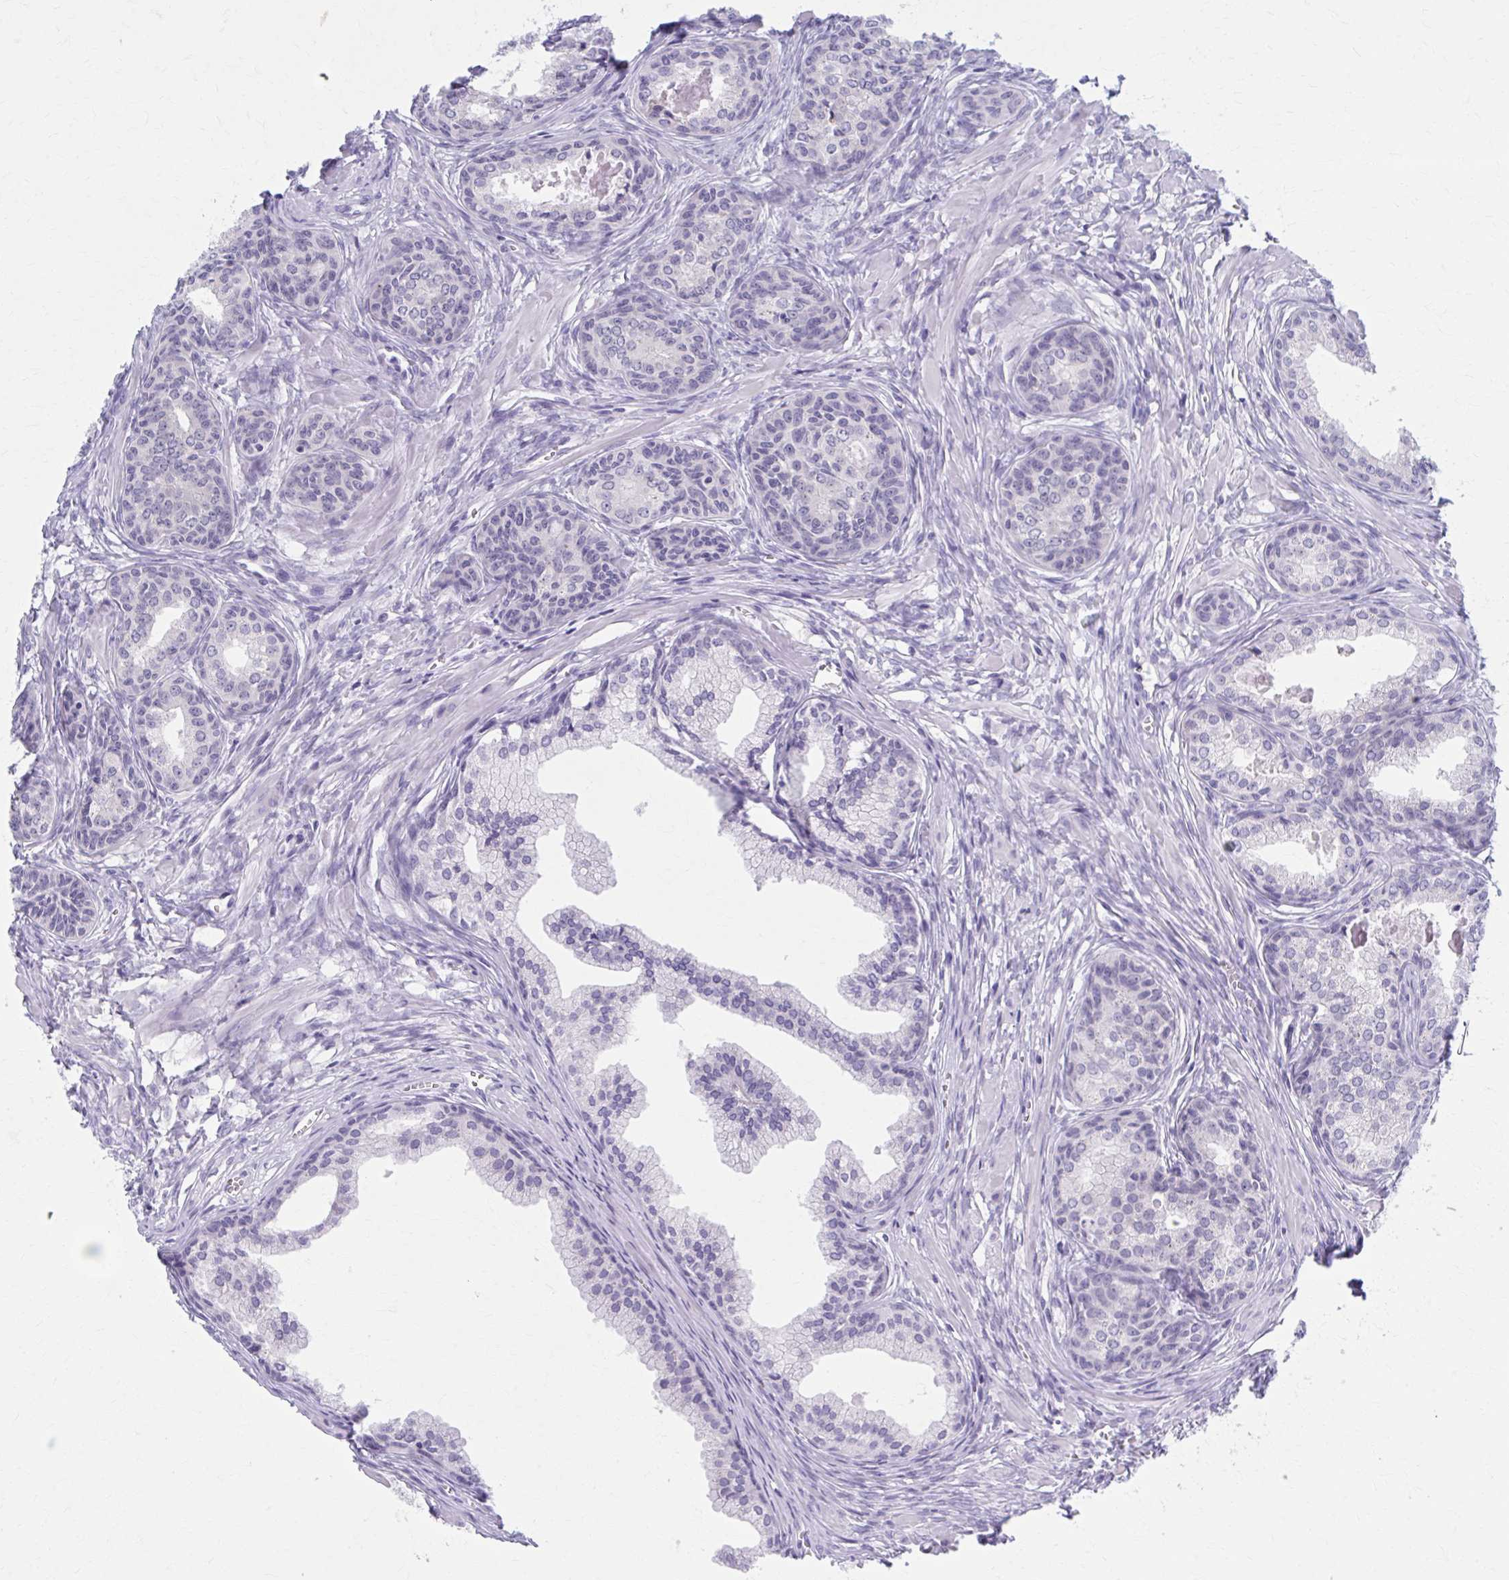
{"staining": {"intensity": "negative", "quantity": "none", "location": "none"}, "tissue": "prostate cancer", "cell_type": "Tumor cells", "image_type": "cancer", "snomed": [{"axis": "morphology", "description": "Adenocarcinoma, High grade"}, {"axis": "topography", "description": "Prostate"}], "caption": "An image of human prostate cancer is negative for staining in tumor cells. (DAB IHC with hematoxylin counter stain).", "gene": "CCDC105", "patient": {"sex": "male", "age": 68}}